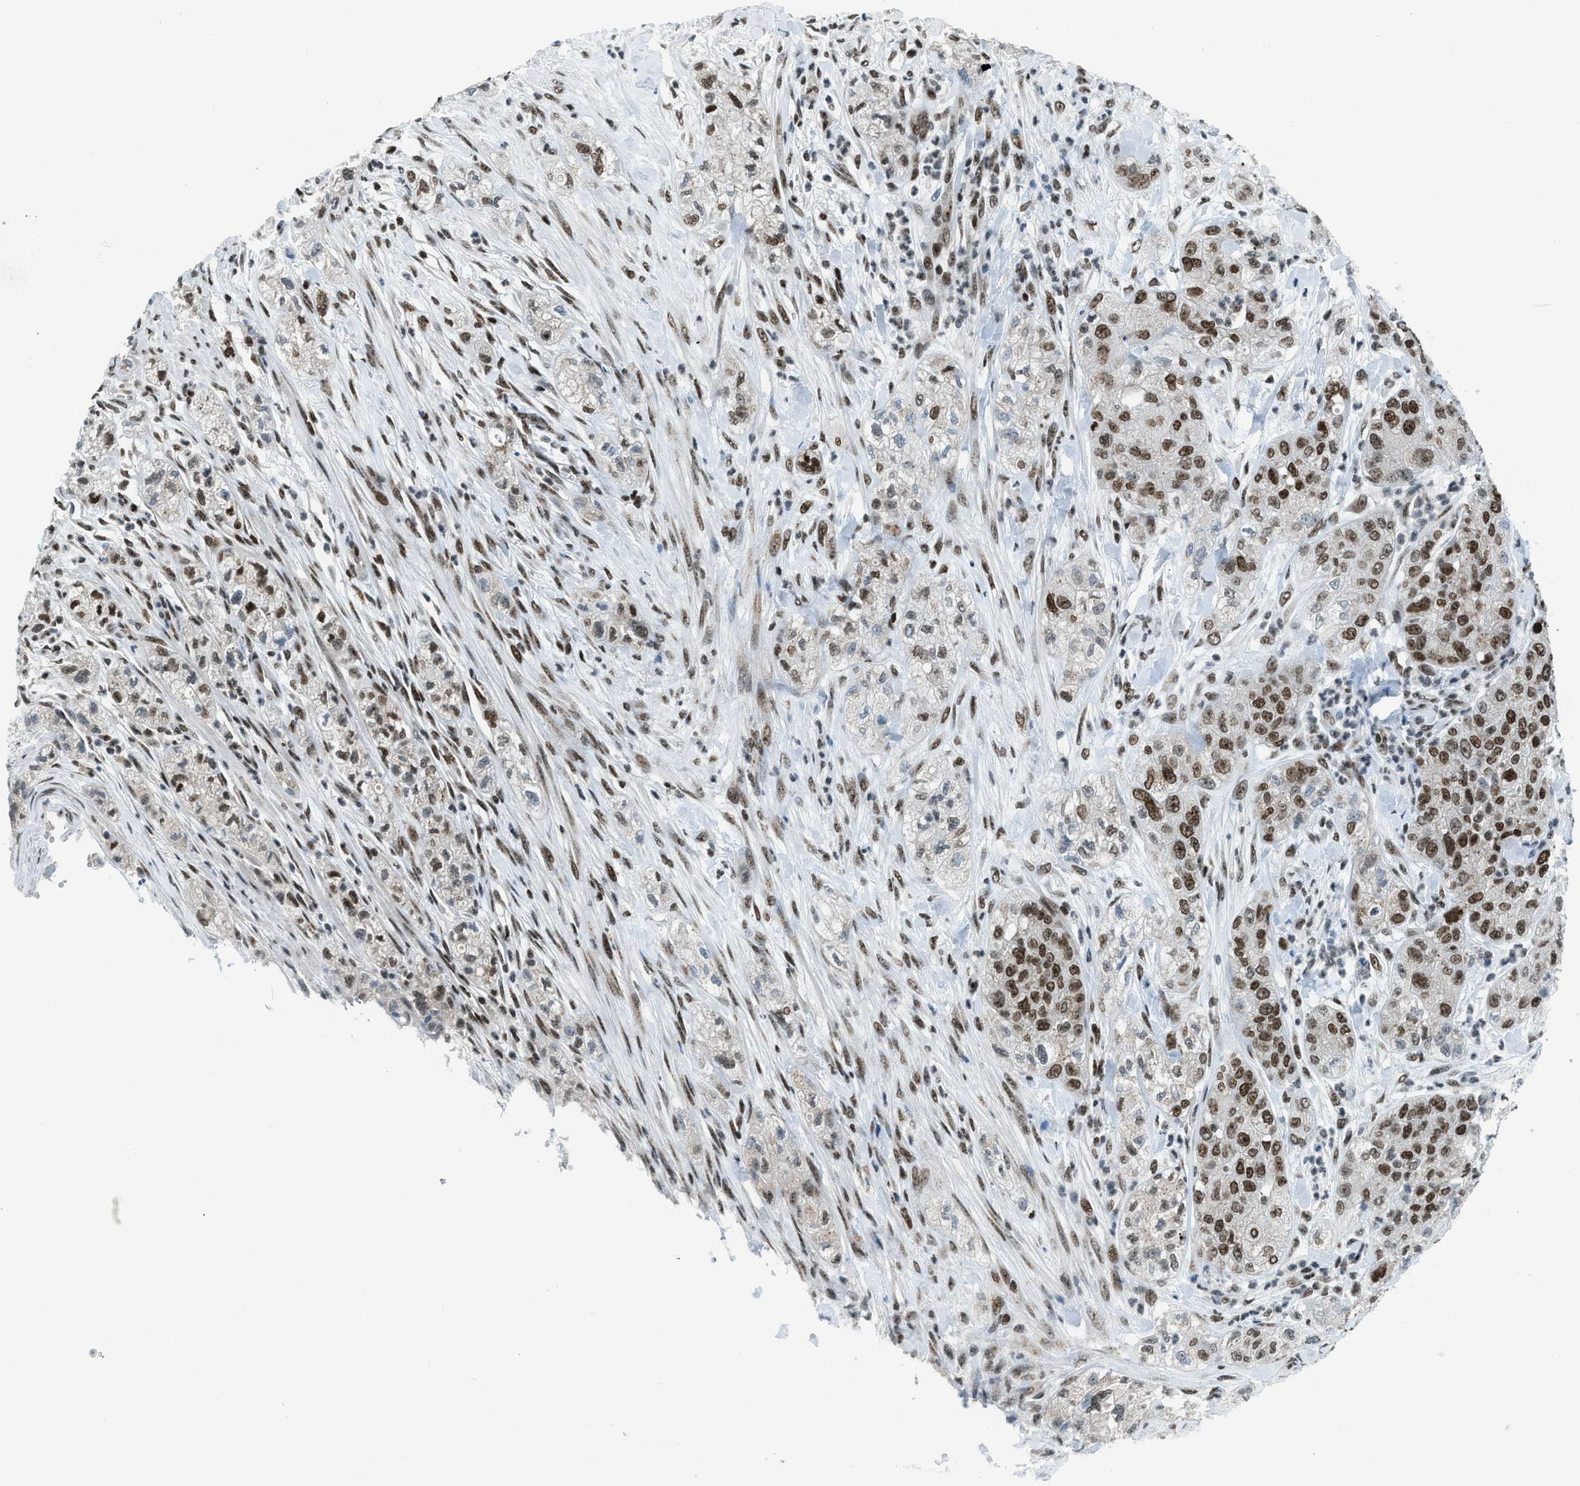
{"staining": {"intensity": "strong", "quantity": "25%-75%", "location": "nuclear"}, "tissue": "pancreatic cancer", "cell_type": "Tumor cells", "image_type": "cancer", "snomed": [{"axis": "morphology", "description": "Adenocarcinoma, NOS"}, {"axis": "topography", "description": "Pancreas"}], "caption": "Immunohistochemistry (IHC) (DAB) staining of human pancreatic adenocarcinoma shows strong nuclear protein positivity in approximately 25%-75% of tumor cells. (brown staining indicates protein expression, while blue staining denotes nuclei).", "gene": "RAD51B", "patient": {"sex": "female", "age": 78}}